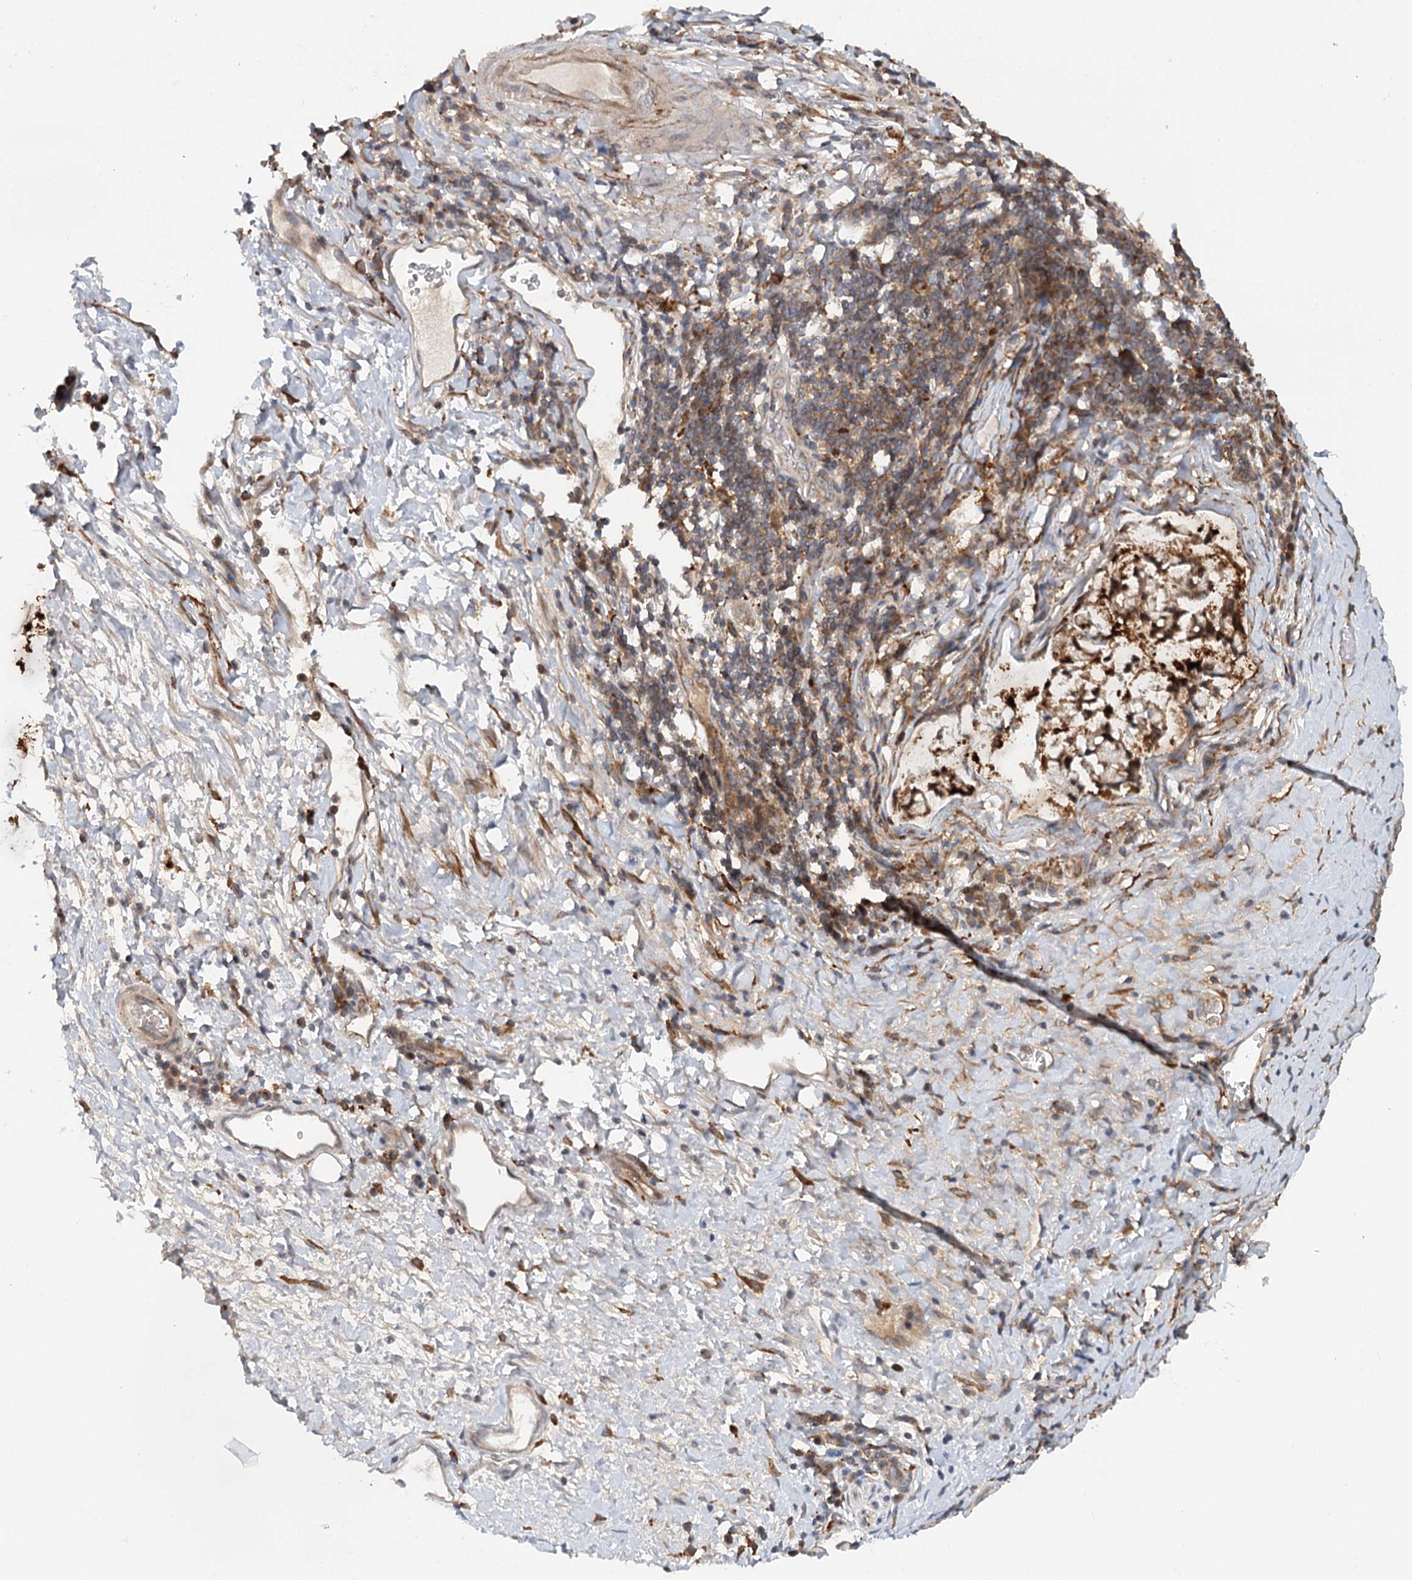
{"staining": {"intensity": "moderate", "quantity": ">75%", "location": "cytoplasmic/membranous"}, "tissue": "stomach cancer", "cell_type": "Tumor cells", "image_type": "cancer", "snomed": [{"axis": "morphology", "description": "Adenocarcinoma, NOS"}, {"axis": "topography", "description": "Stomach, lower"}], "caption": "Immunohistochemical staining of human stomach cancer (adenocarcinoma) demonstrates moderate cytoplasmic/membranous protein positivity in about >75% of tumor cells.", "gene": "RNF111", "patient": {"sex": "male", "age": 67}}